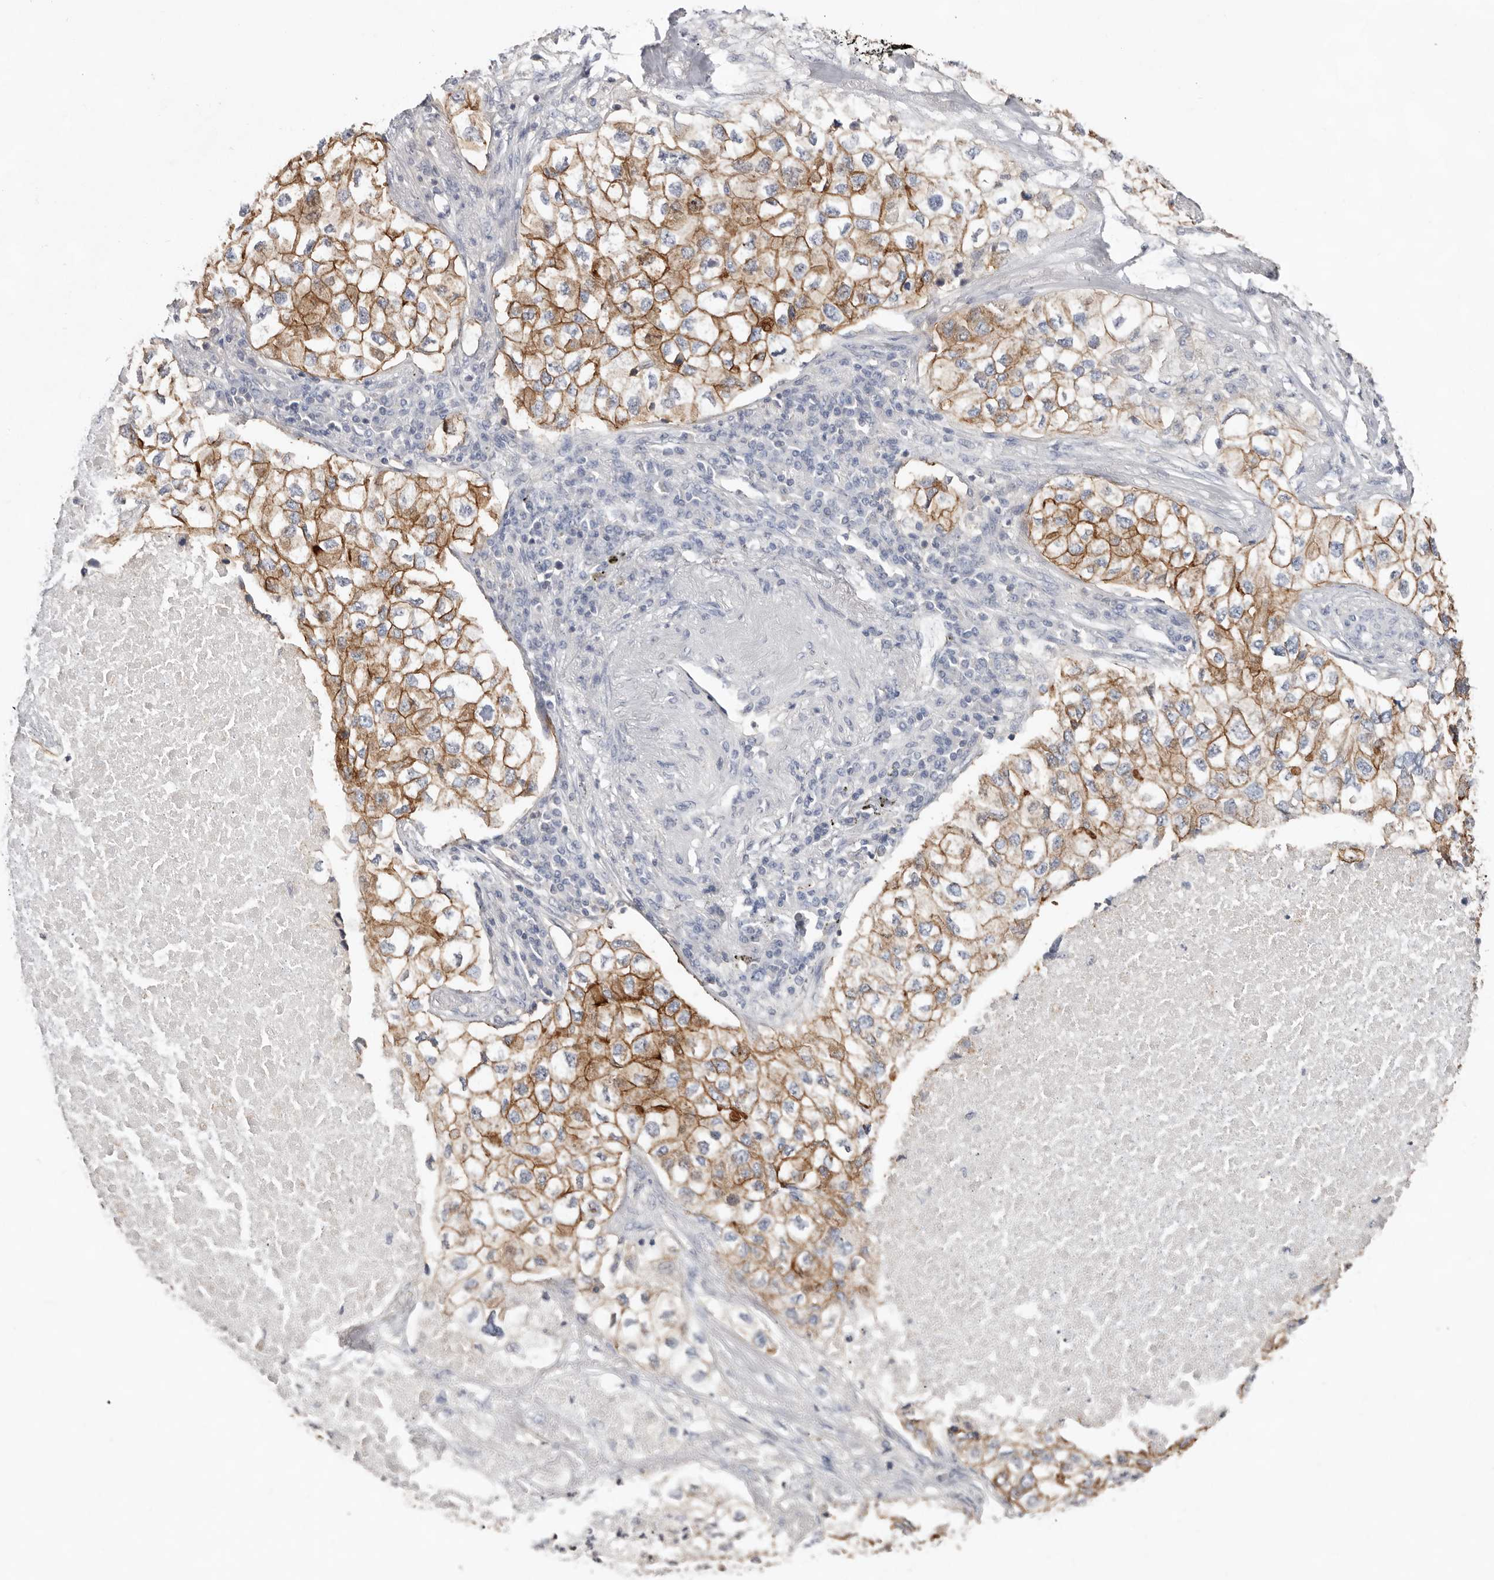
{"staining": {"intensity": "moderate", "quantity": "25%-75%", "location": "cytoplasmic/membranous"}, "tissue": "lung cancer", "cell_type": "Tumor cells", "image_type": "cancer", "snomed": [{"axis": "morphology", "description": "Adenocarcinoma, NOS"}, {"axis": "topography", "description": "Lung"}], "caption": "The micrograph shows staining of adenocarcinoma (lung), revealing moderate cytoplasmic/membranous protein expression (brown color) within tumor cells.", "gene": "S100A14", "patient": {"sex": "male", "age": 63}}